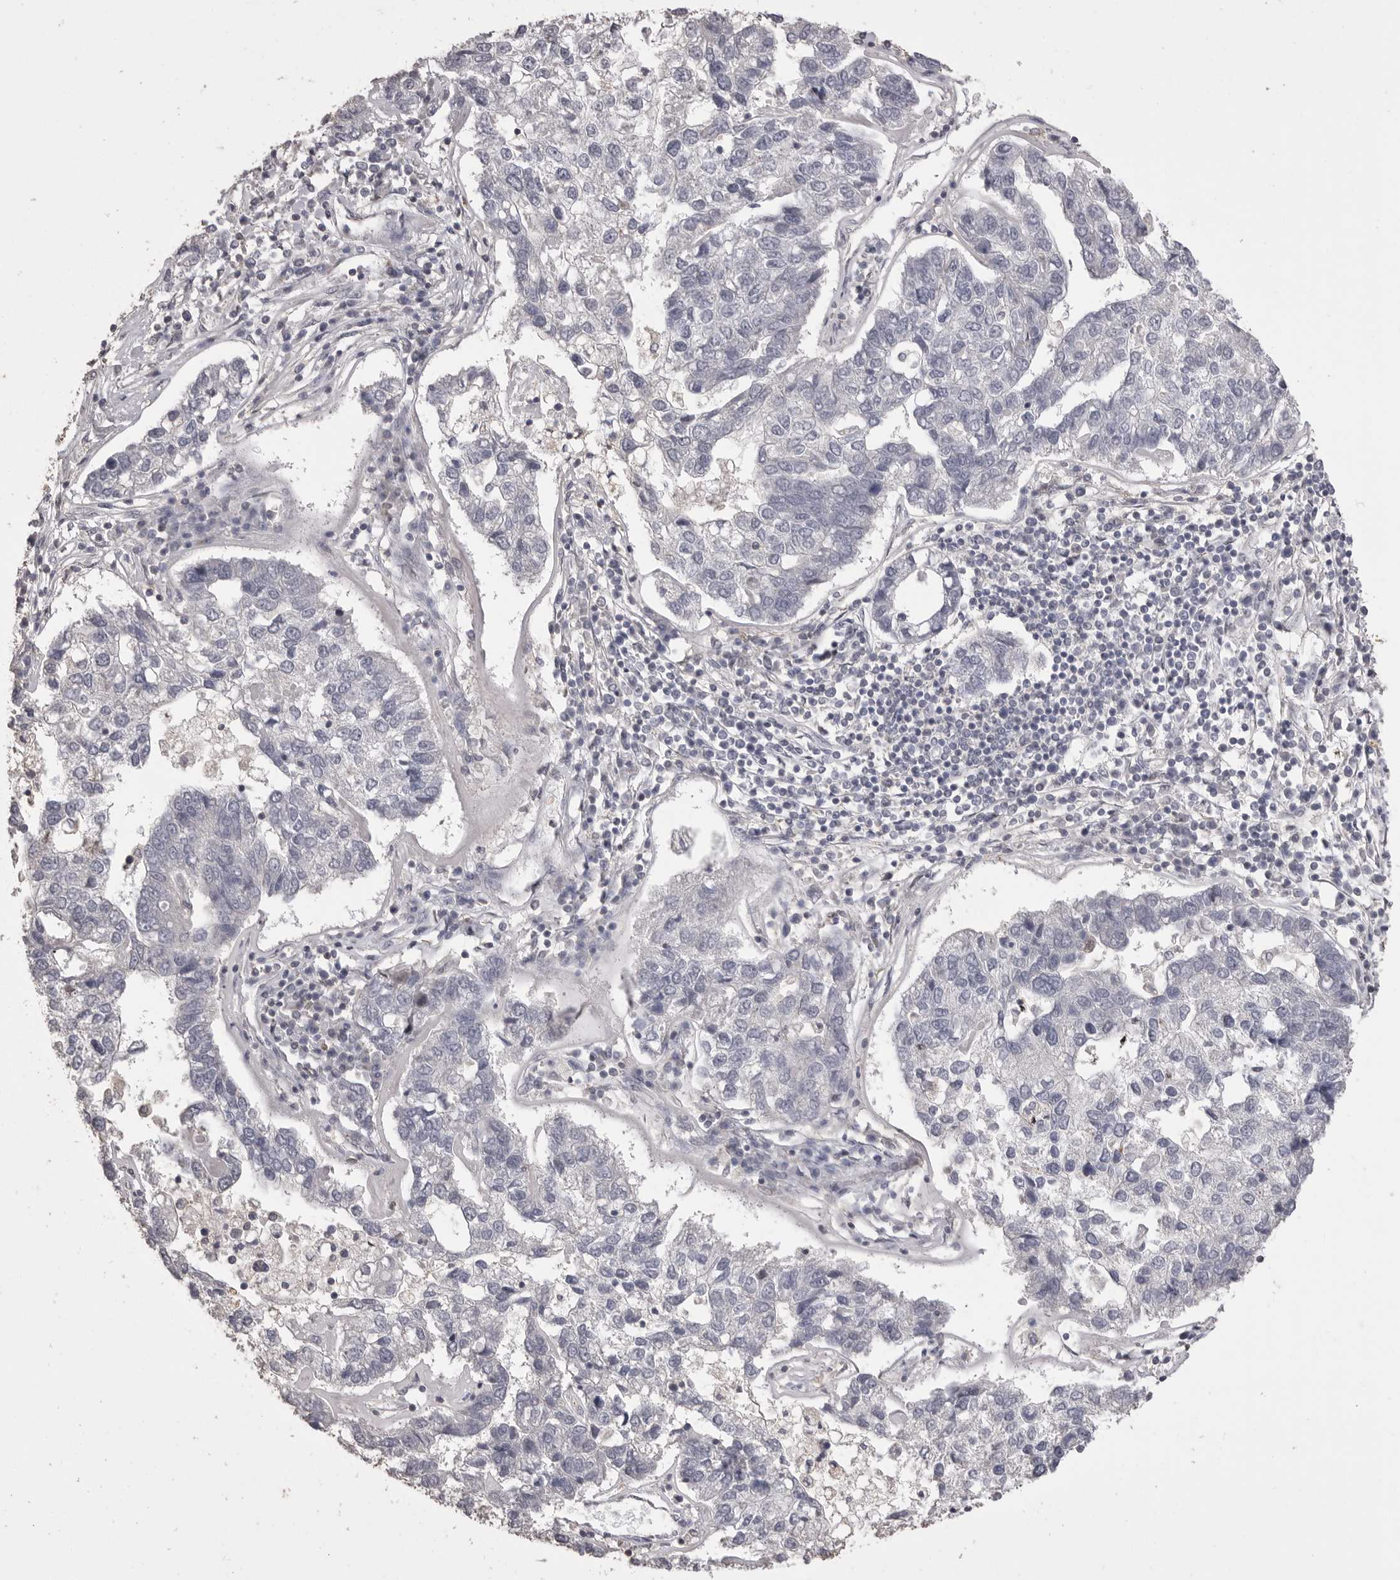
{"staining": {"intensity": "negative", "quantity": "none", "location": "none"}, "tissue": "pancreatic cancer", "cell_type": "Tumor cells", "image_type": "cancer", "snomed": [{"axis": "morphology", "description": "Adenocarcinoma, NOS"}, {"axis": "topography", "description": "Pancreas"}], "caption": "An immunohistochemistry (IHC) photomicrograph of pancreatic cancer is shown. There is no staining in tumor cells of pancreatic cancer.", "gene": "MMP7", "patient": {"sex": "female", "age": 61}}